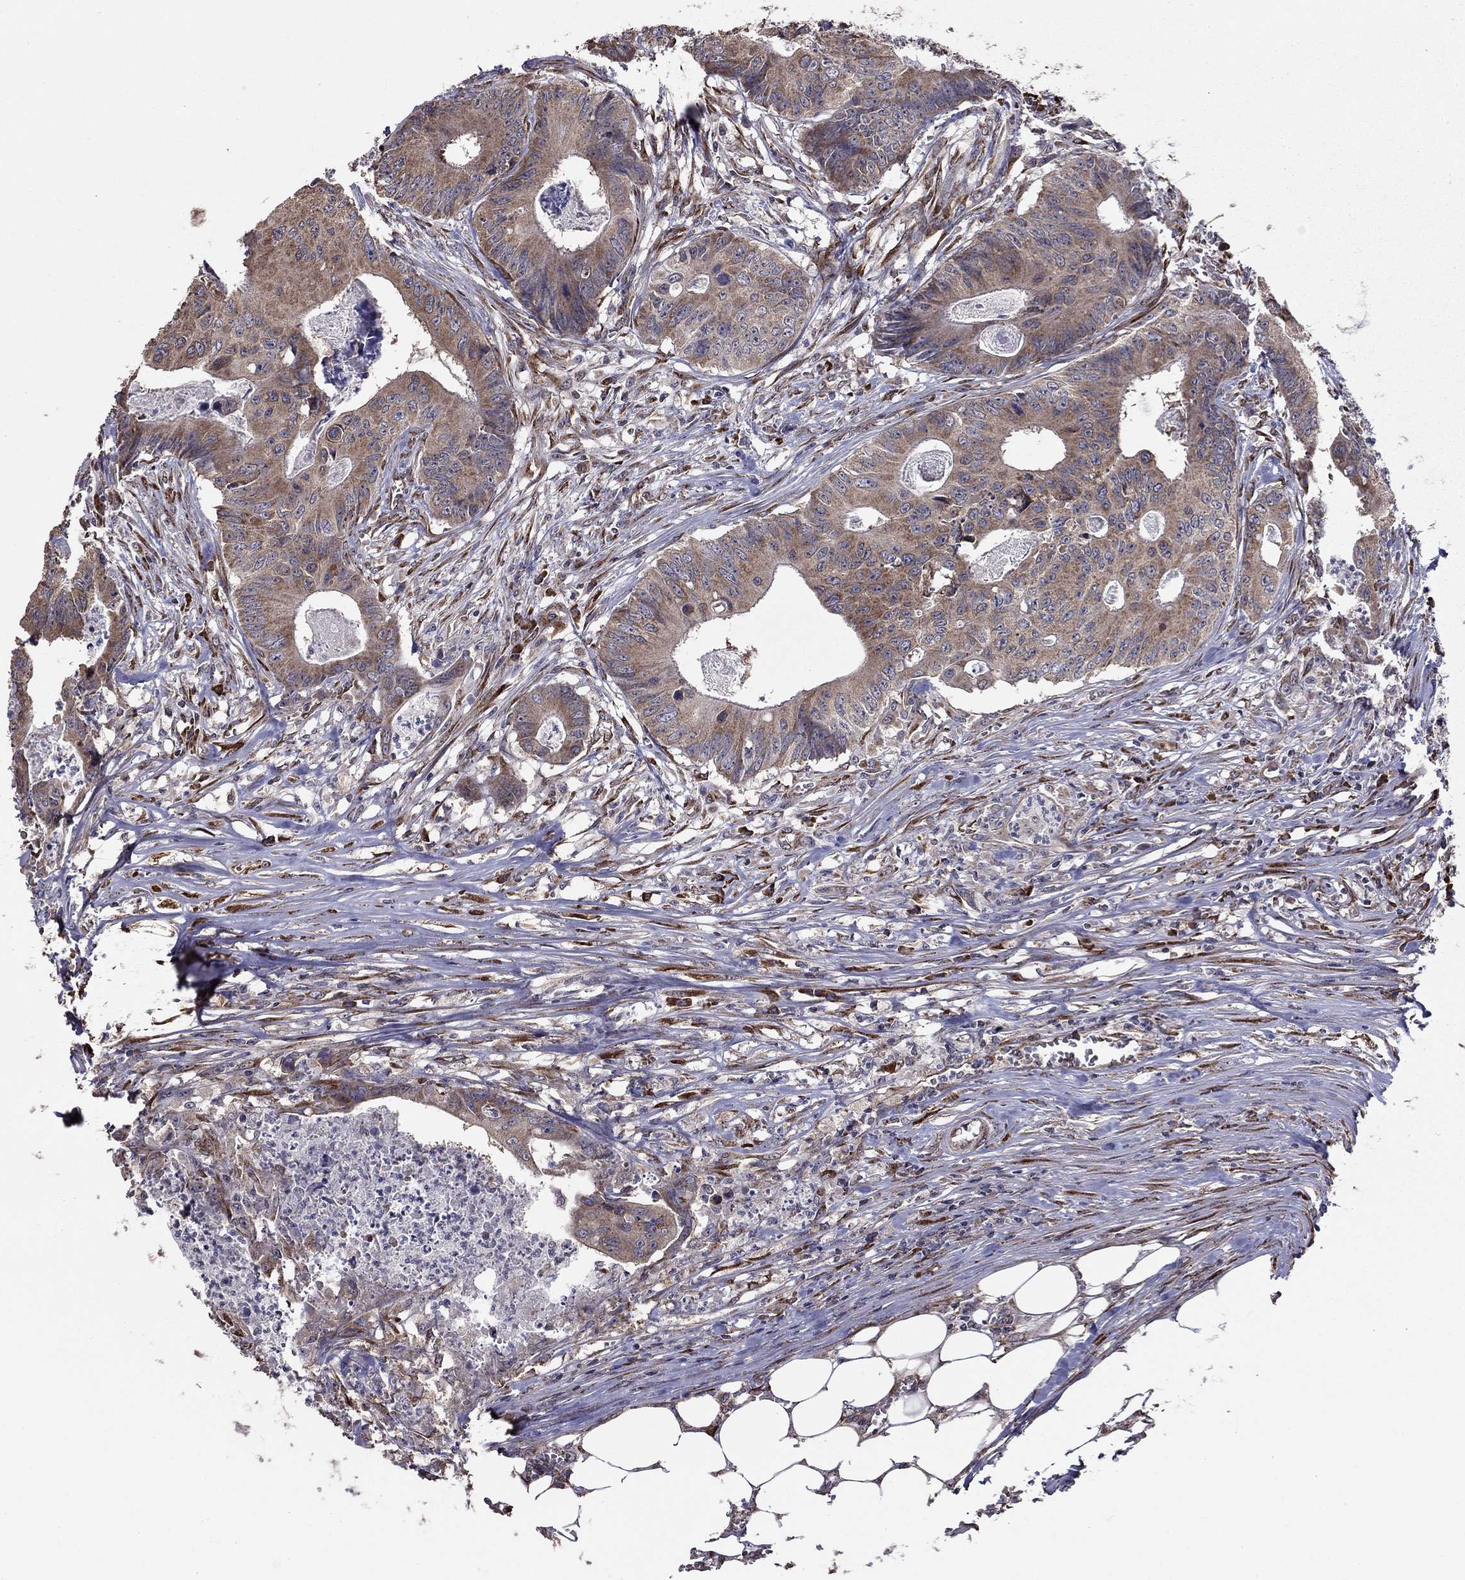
{"staining": {"intensity": "moderate", "quantity": "25%-75%", "location": "cytoplasmic/membranous"}, "tissue": "colorectal cancer", "cell_type": "Tumor cells", "image_type": "cancer", "snomed": [{"axis": "morphology", "description": "Adenocarcinoma, NOS"}, {"axis": "topography", "description": "Colon"}], "caption": "Protein staining reveals moderate cytoplasmic/membranous staining in approximately 25%-75% of tumor cells in colorectal cancer.", "gene": "NKIRAS1", "patient": {"sex": "male", "age": 84}}